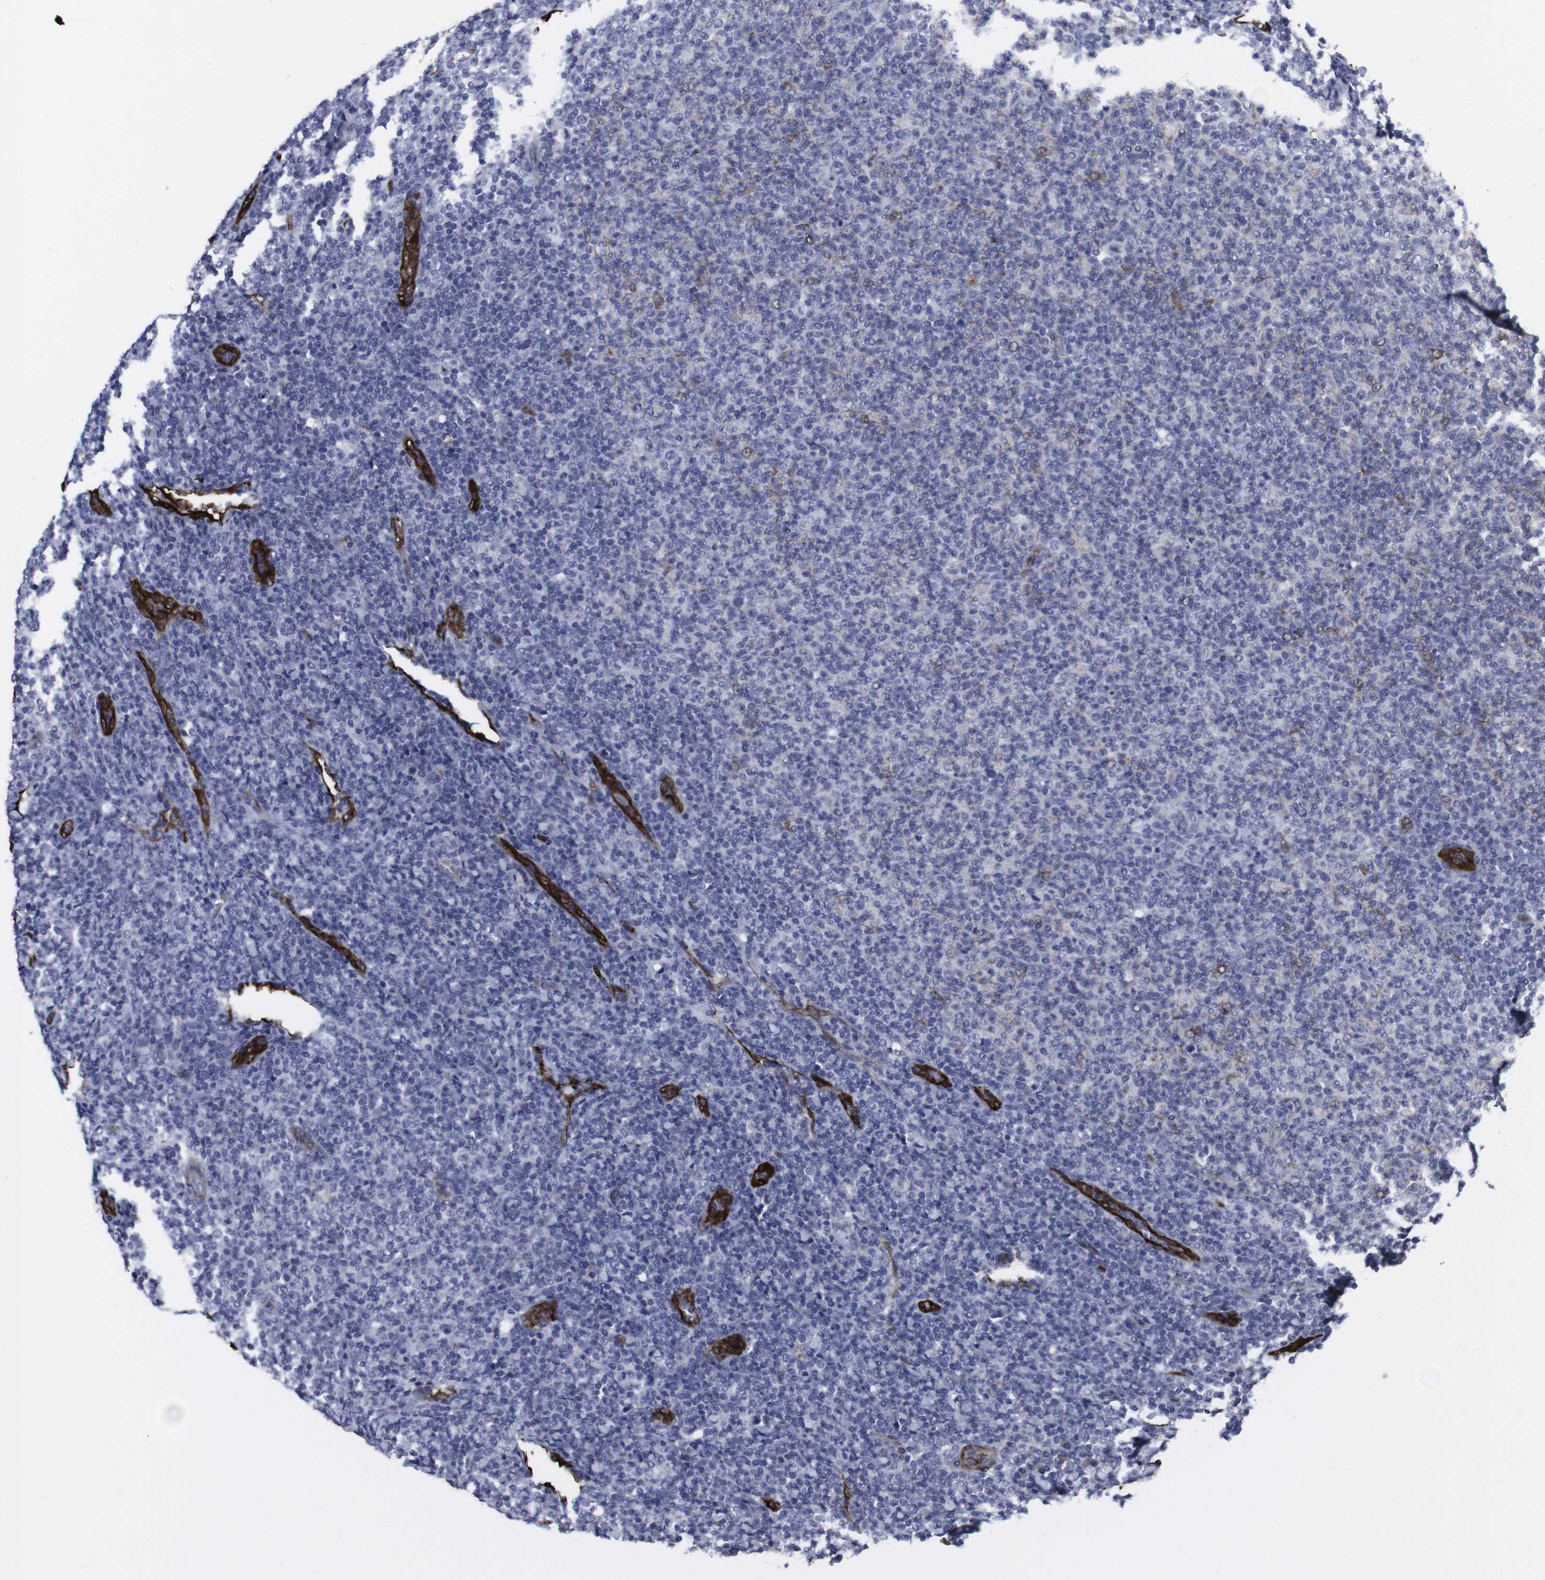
{"staining": {"intensity": "negative", "quantity": "none", "location": "none"}, "tissue": "lymphoma", "cell_type": "Tumor cells", "image_type": "cancer", "snomed": [{"axis": "morphology", "description": "Malignant lymphoma, non-Hodgkin's type, Low grade"}, {"axis": "topography", "description": "Lymph node"}], "caption": "Immunohistochemistry (IHC) of lymphoma demonstrates no expression in tumor cells.", "gene": "SNCG", "patient": {"sex": "male", "age": 66}}